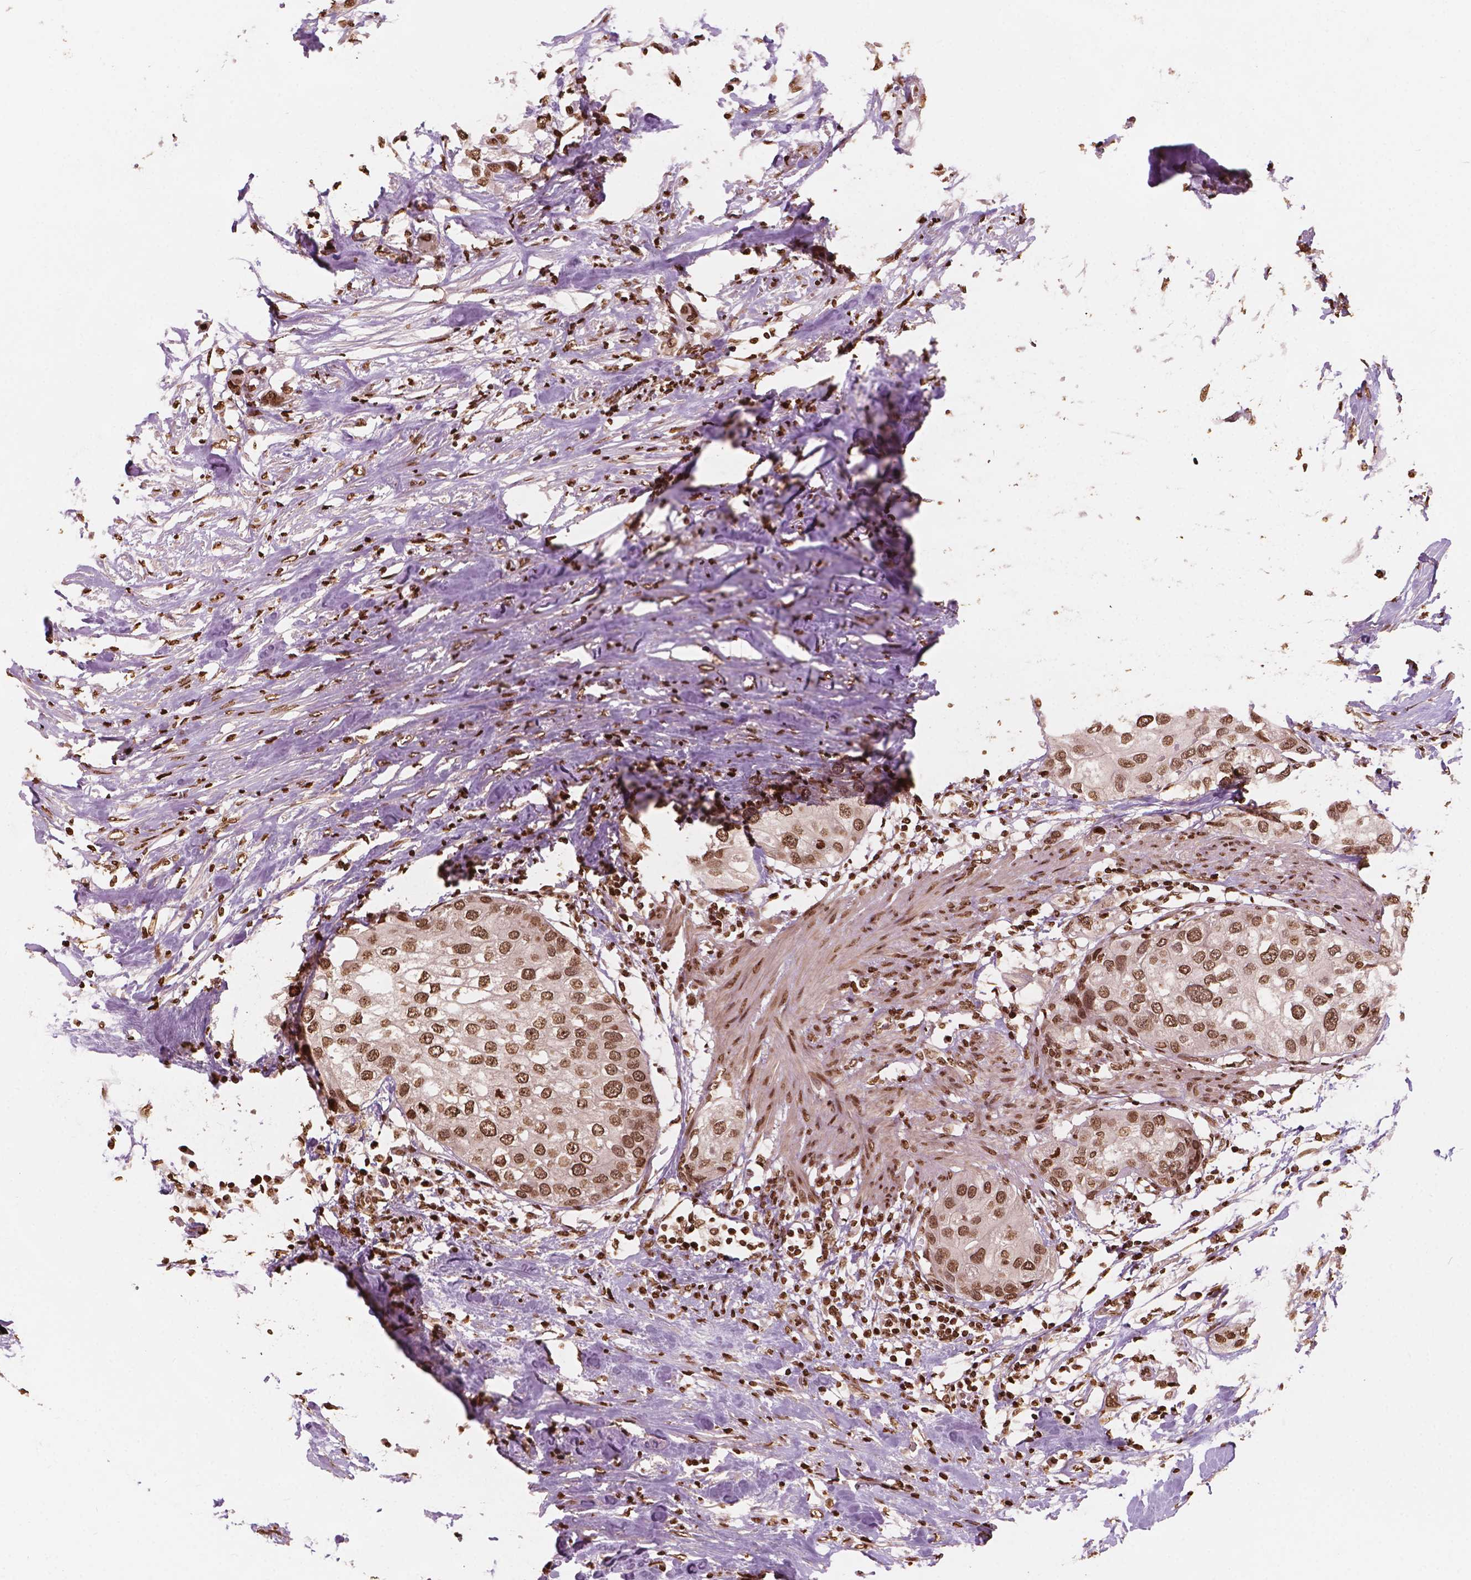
{"staining": {"intensity": "moderate", "quantity": ">75%", "location": "nuclear"}, "tissue": "urothelial cancer", "cell_type": "Tumor cells", "image_type": "cancer", "snomed": [{"axis": "morphology", "description": "Urothelial carcinoma, High grade"}, {"axis": "topography", "description": "Urinary bladder"}], "caption": "IHC of human high-grade urothelial carcinoma demonstrates medium levels of moderate nuclear staining in approximately >75% of tumor cells.", "gene": "H3C7", "patient": {"sex": "male", "age": 64}}